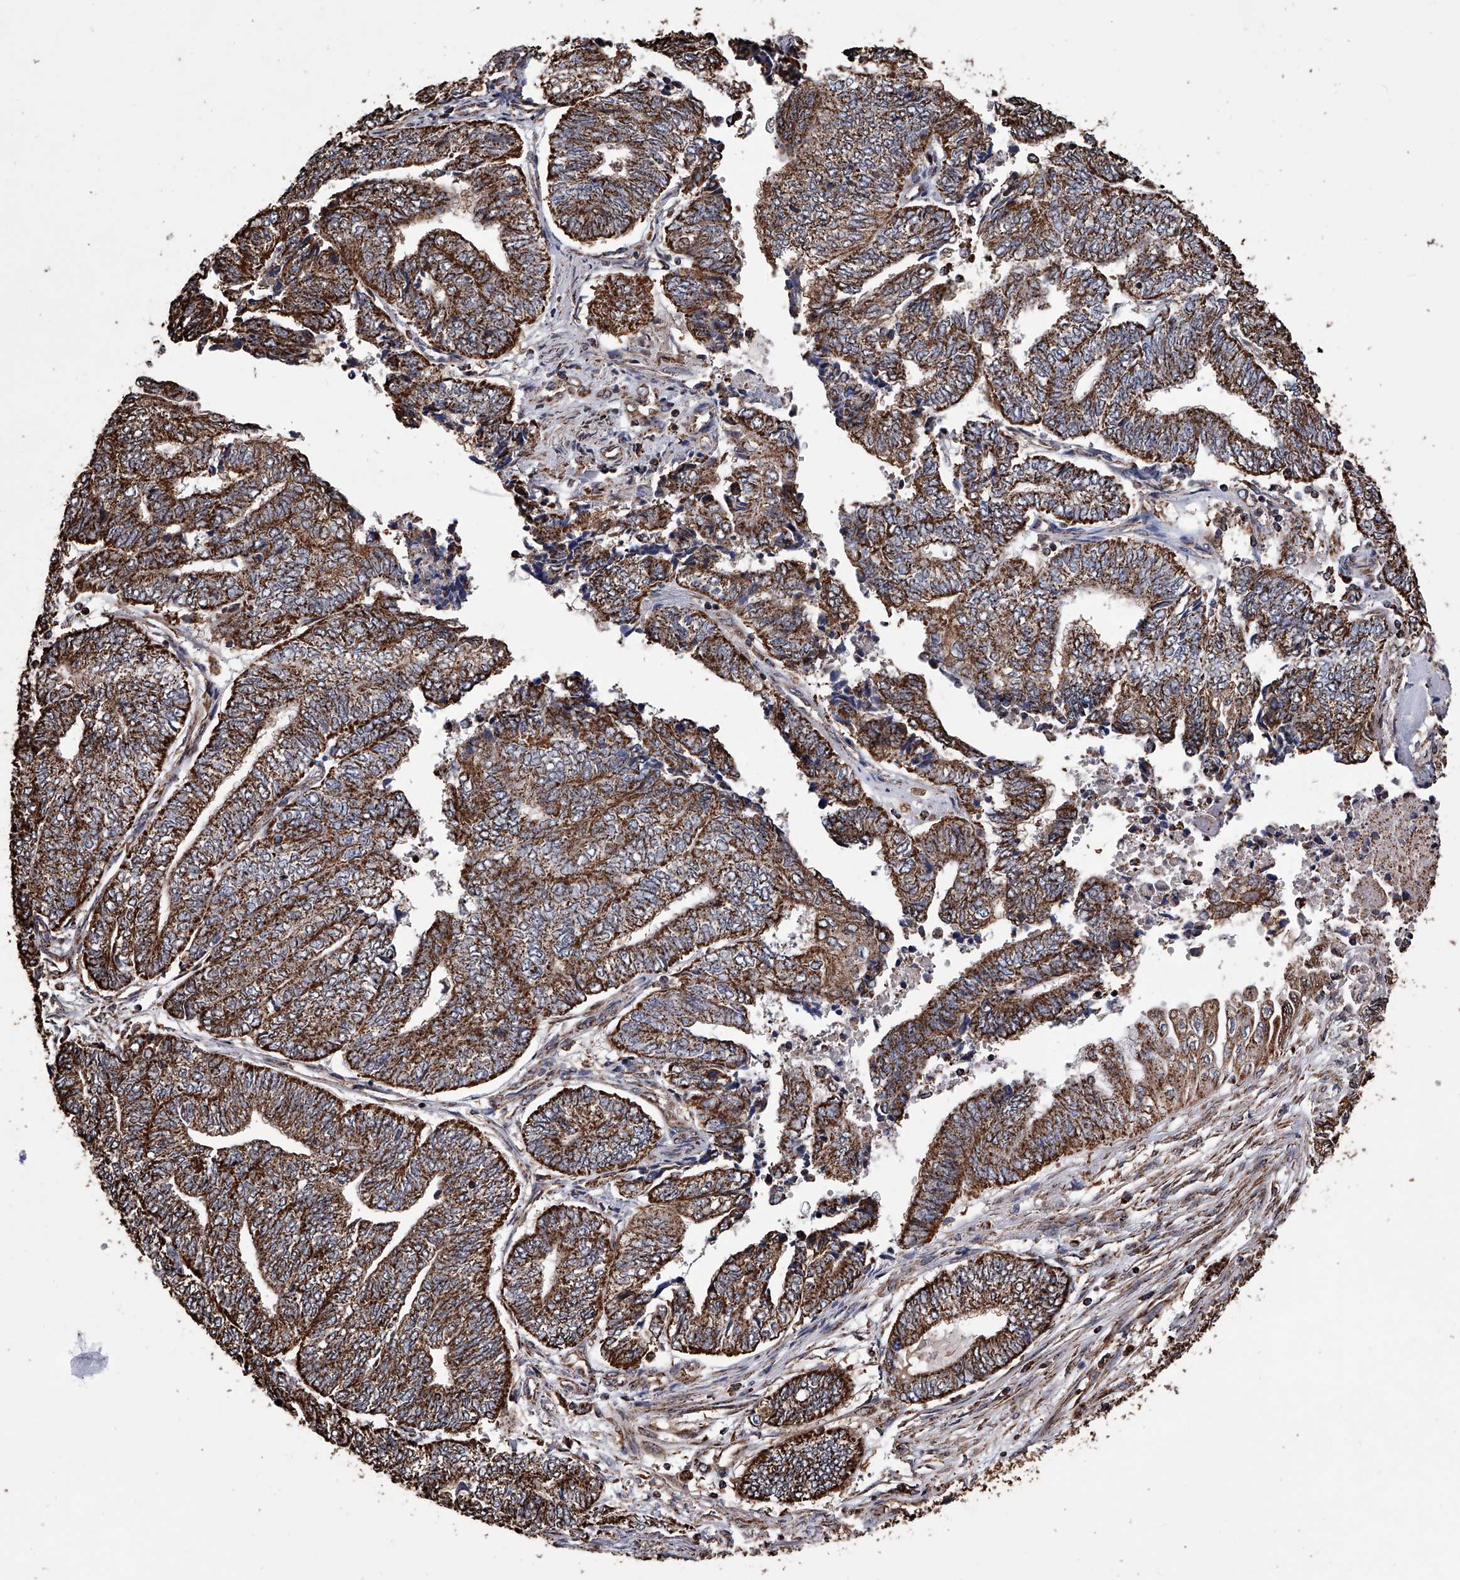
{"staining": {"intensity": "strong", "quantity": "25%-75%", "location": "cytoplasmic/membranous"}, "tissue": "endometrial cancer", "cell_type": "Tumor cells", "image_type": "cancer", "snomed": [{"axis": "morphology", "description": "Adenocarcinoma, NOS"}, {"axis": "topography", "description": "Uterus"}, {"axis": "topography", "description": "Endometrium"}], "caption": "This histopathology image exhibits immunohistochemistry (IHC) staining of adenocarcinoma (endometrial), with high strong cytoplasmic/membranous positivity in about 25%-75% of tumor cells.", "gene": "SMPDL3A", "patient": {"sex": "female", "age": 70}}